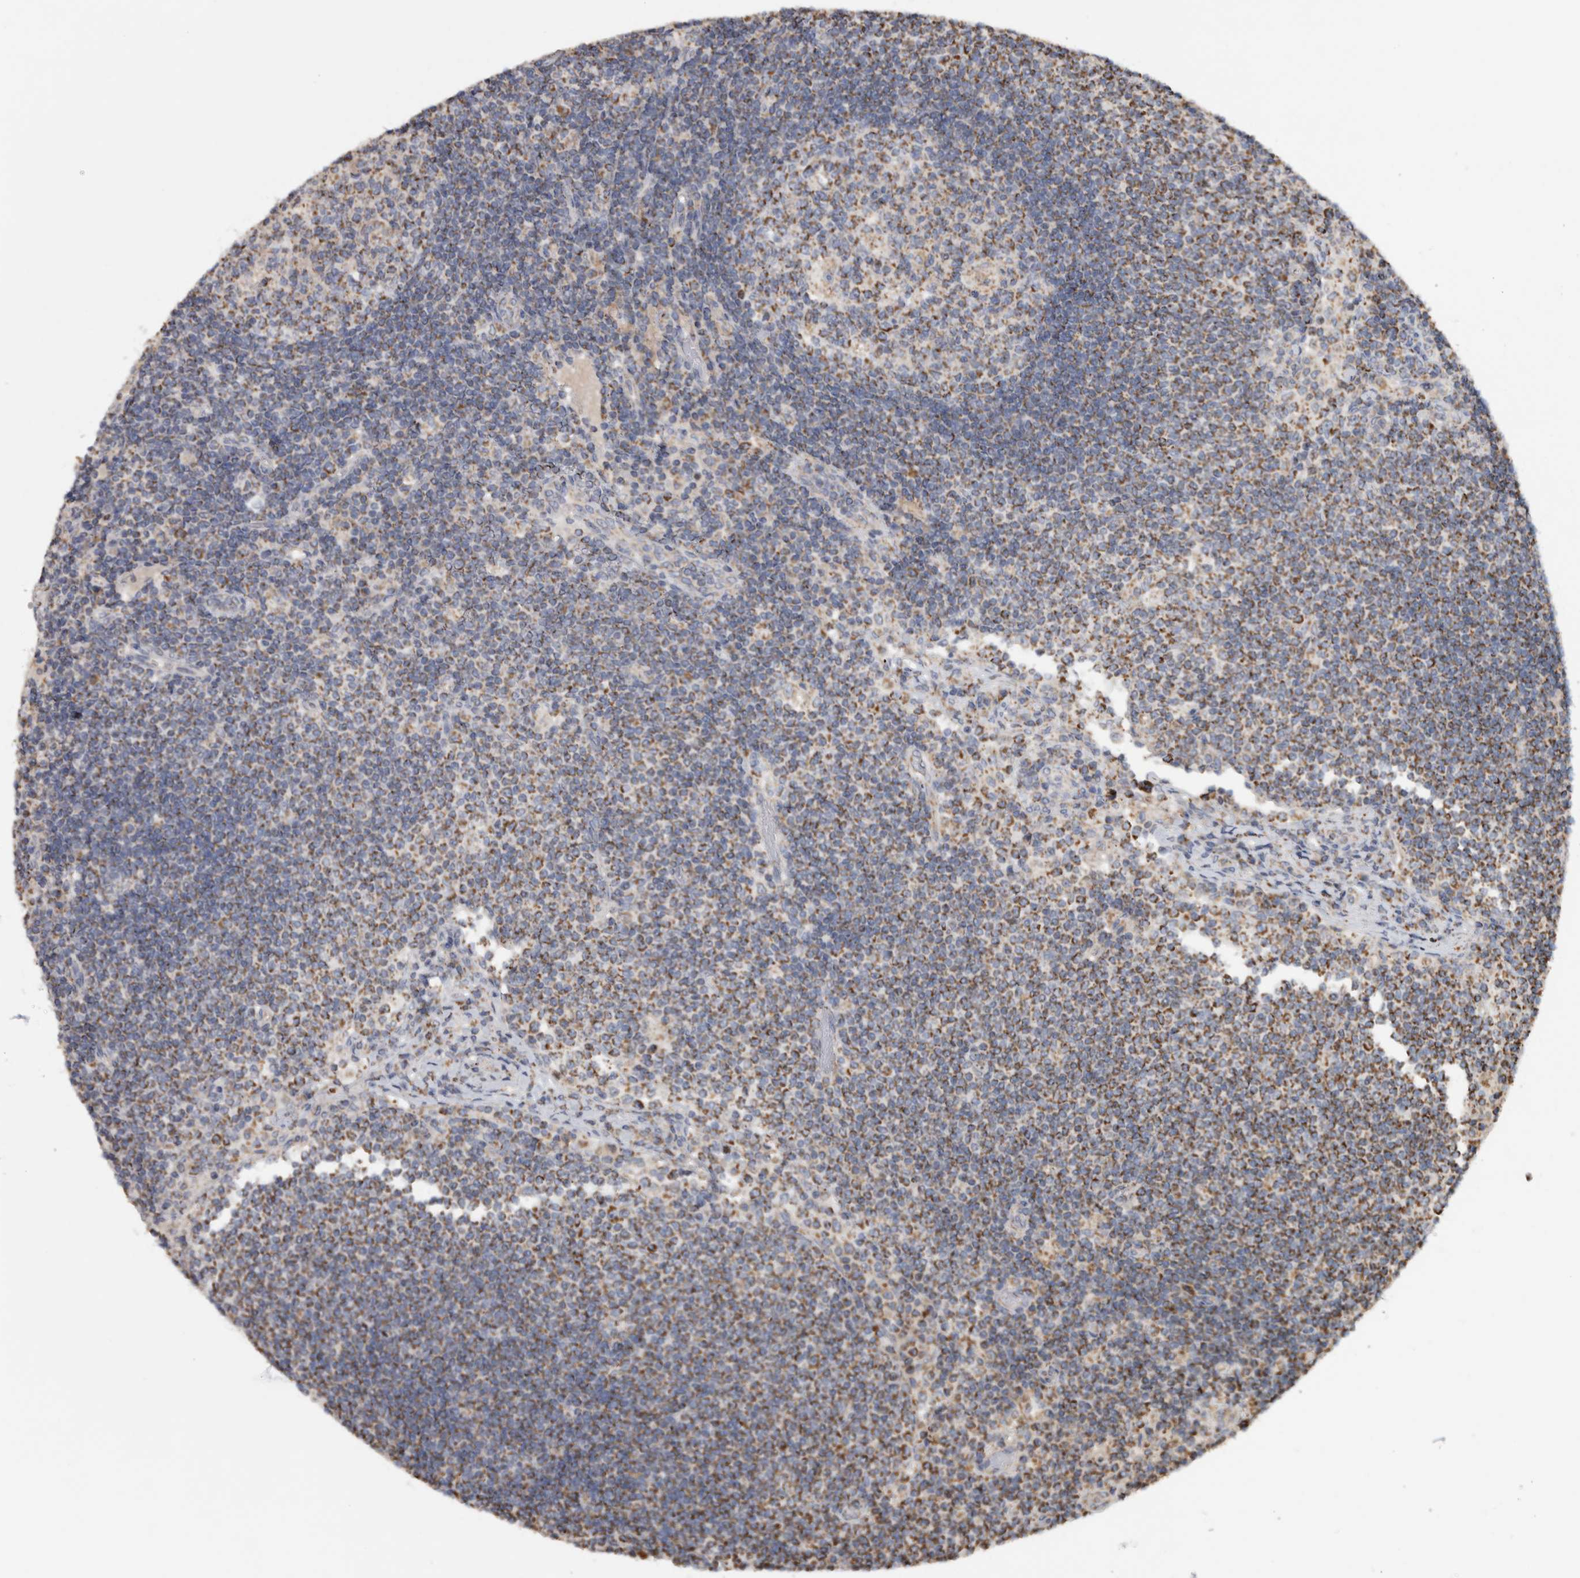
{"staining": {"intensity": "moderate", "quantity": ">75%", "location": "cytoplasmic/membranous"}, "tissue": "lymph node", "cell_type": "Germinal center cells", "image_type": "normal", "snomed": [{"axis": "morphology", "description": "Normal tissue, NOS"}, {"axis": "topography", "description": "Lymph node"}], "caption": "Immunohistochemistry image of unremarkable lymph node: lymph node stained using immunohistochemistry exhibits medium levels of moderate protein expression localized specifically in the cytoplasmic/membranous of germinal center cells, appearing as a cytoplasmic/membranous brown color.", "gene": "ST8SIA1", "patient": {"sex": "female", "age": 53}}